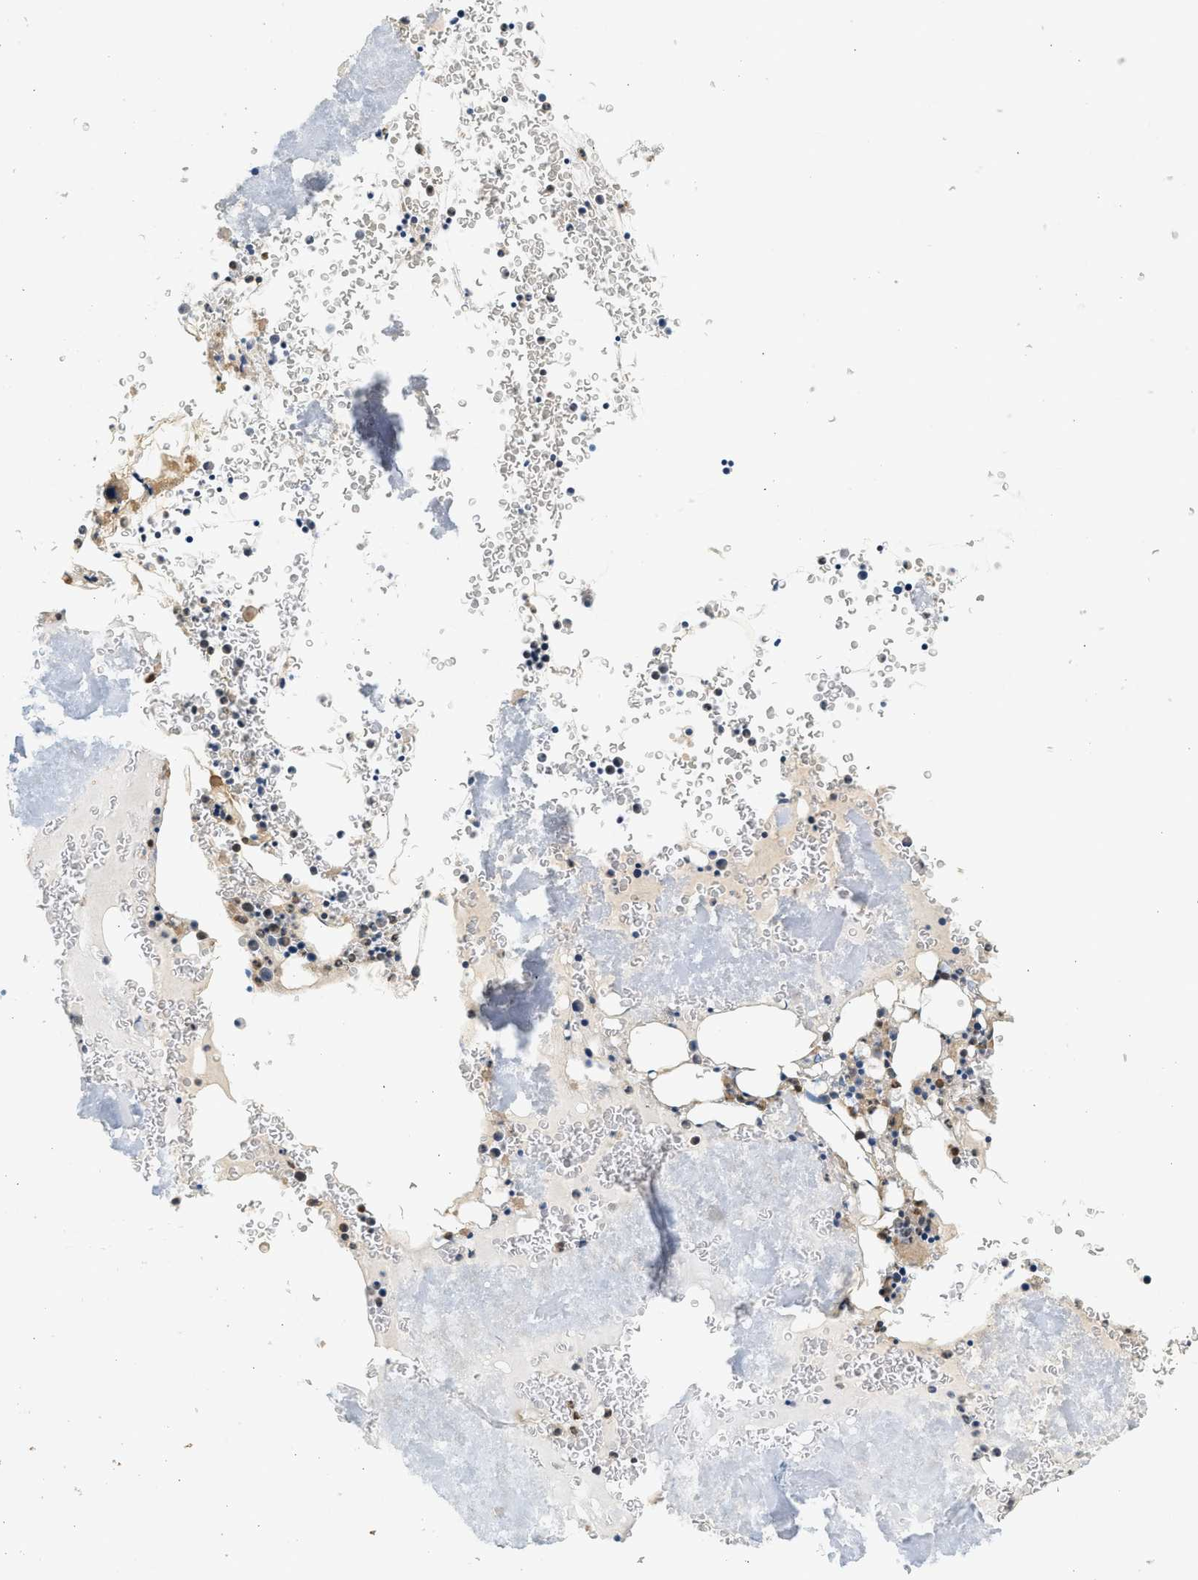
{"staining": {"intensity": "moderate", "quantity": "<25%", "location": "cytoplasmic/membranous"}, "tissue": "bone marrow", "cell_type": "Hematopoietic cells", "image_type": "normal", "snomed": [{"axis": "morphology", "description": "Normal tissue, NOS"}, {"axis": "morphology", "description": "Inflammation, NOS"}, {"axis": "topography", "description": "Bone marrow"}], "caption": "Immunohistochemical staining of normal bone marrow demonstrates low levels of moderate cytoplasmic/membranous expression in approximately <25% of hematopoietic cells.", "gene": "NRSN2", "patient": {"sex": "male", "age": 37}}